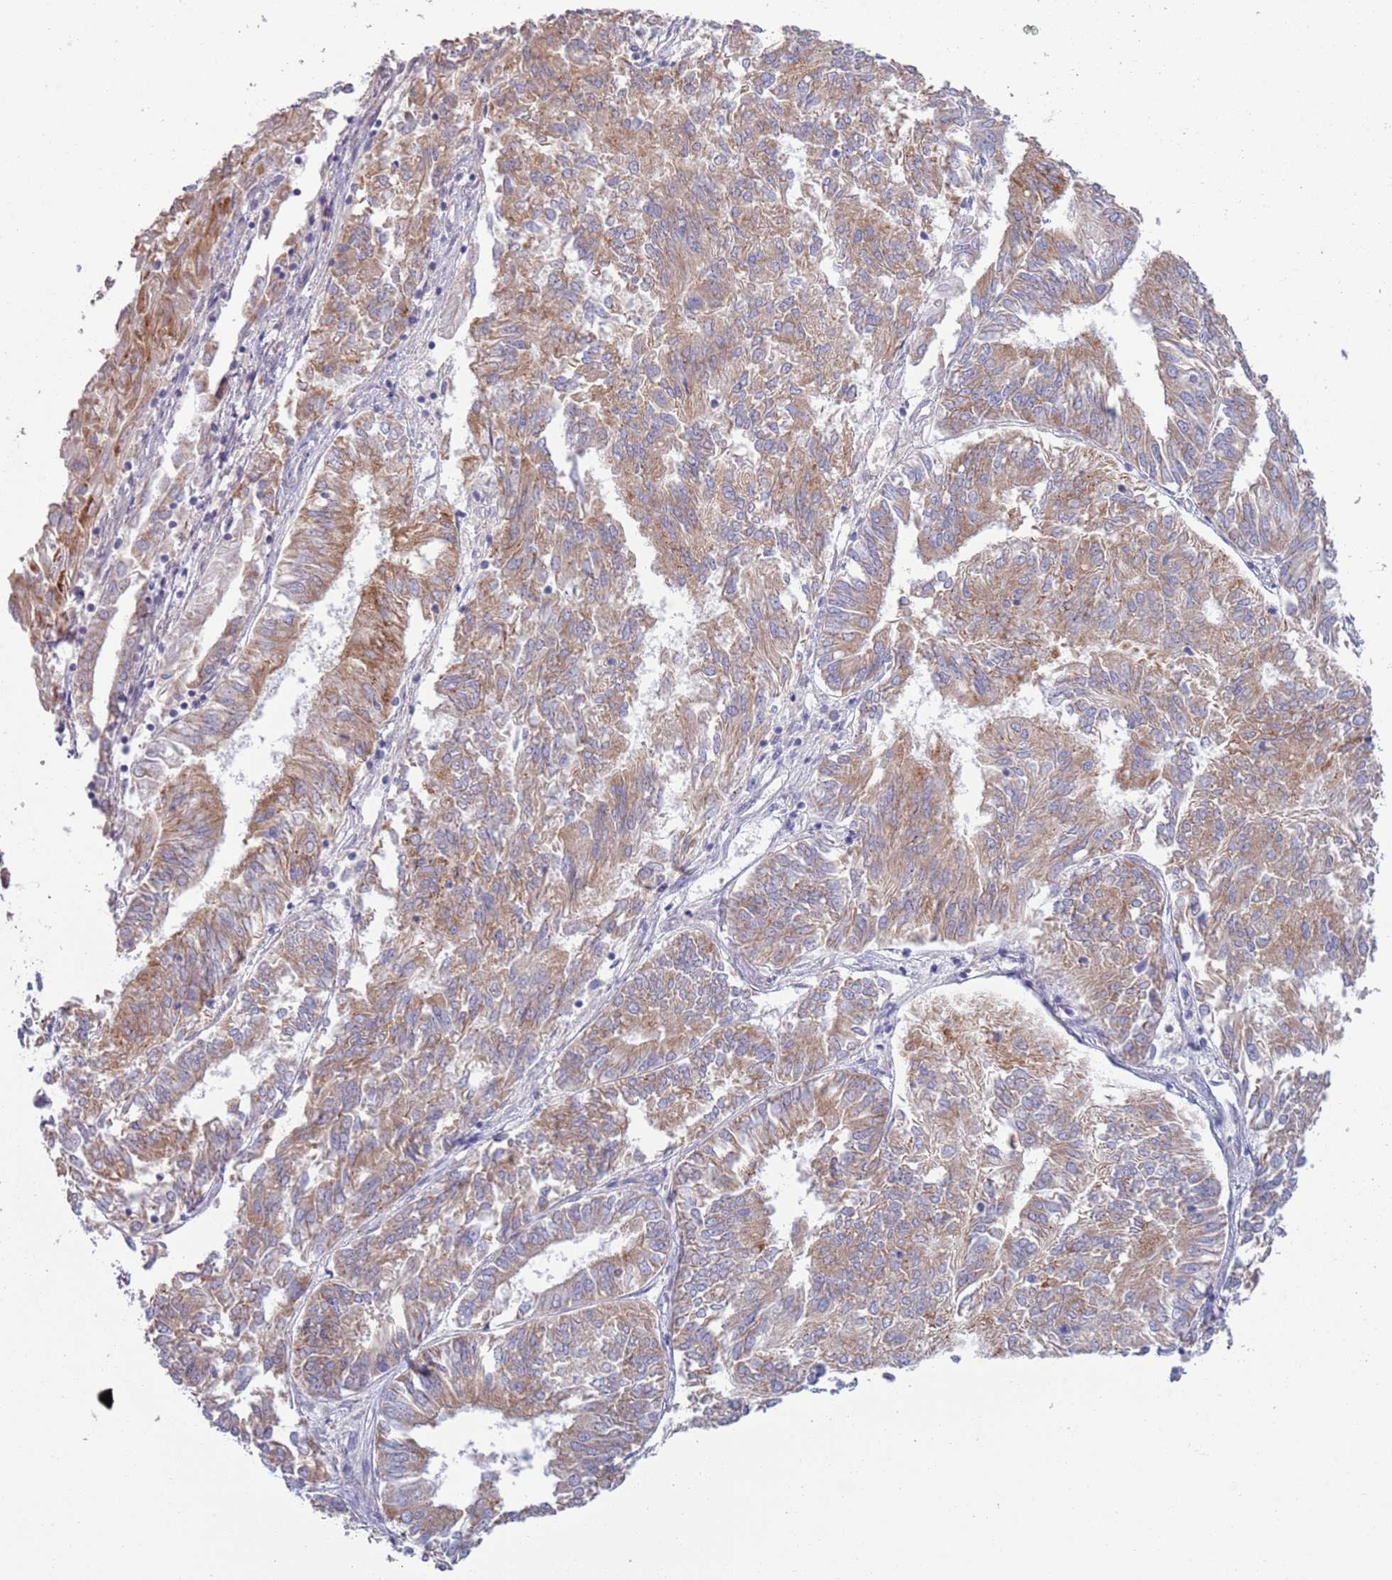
{"staining": {"intensity": "moderate", "quantity": ">75%", "location": "cytoplasmic/membranous"}, "tissue": "endometrial cancer", "cell_type": "Tumor cells", "image_type": "cancer", "snomed": [{"axis": "morphology", "description": "Adenocarcinoma, NOS"}, {"axis": "topography", "description": "Endometrium"}], "caption": "Endometrial cancer tissue demonstrates moderate cytoplasmic/membranous expression in approximately >75% of tumor cells", "gene": "LTB", "patient": {"sex": "female", "age": 58}}